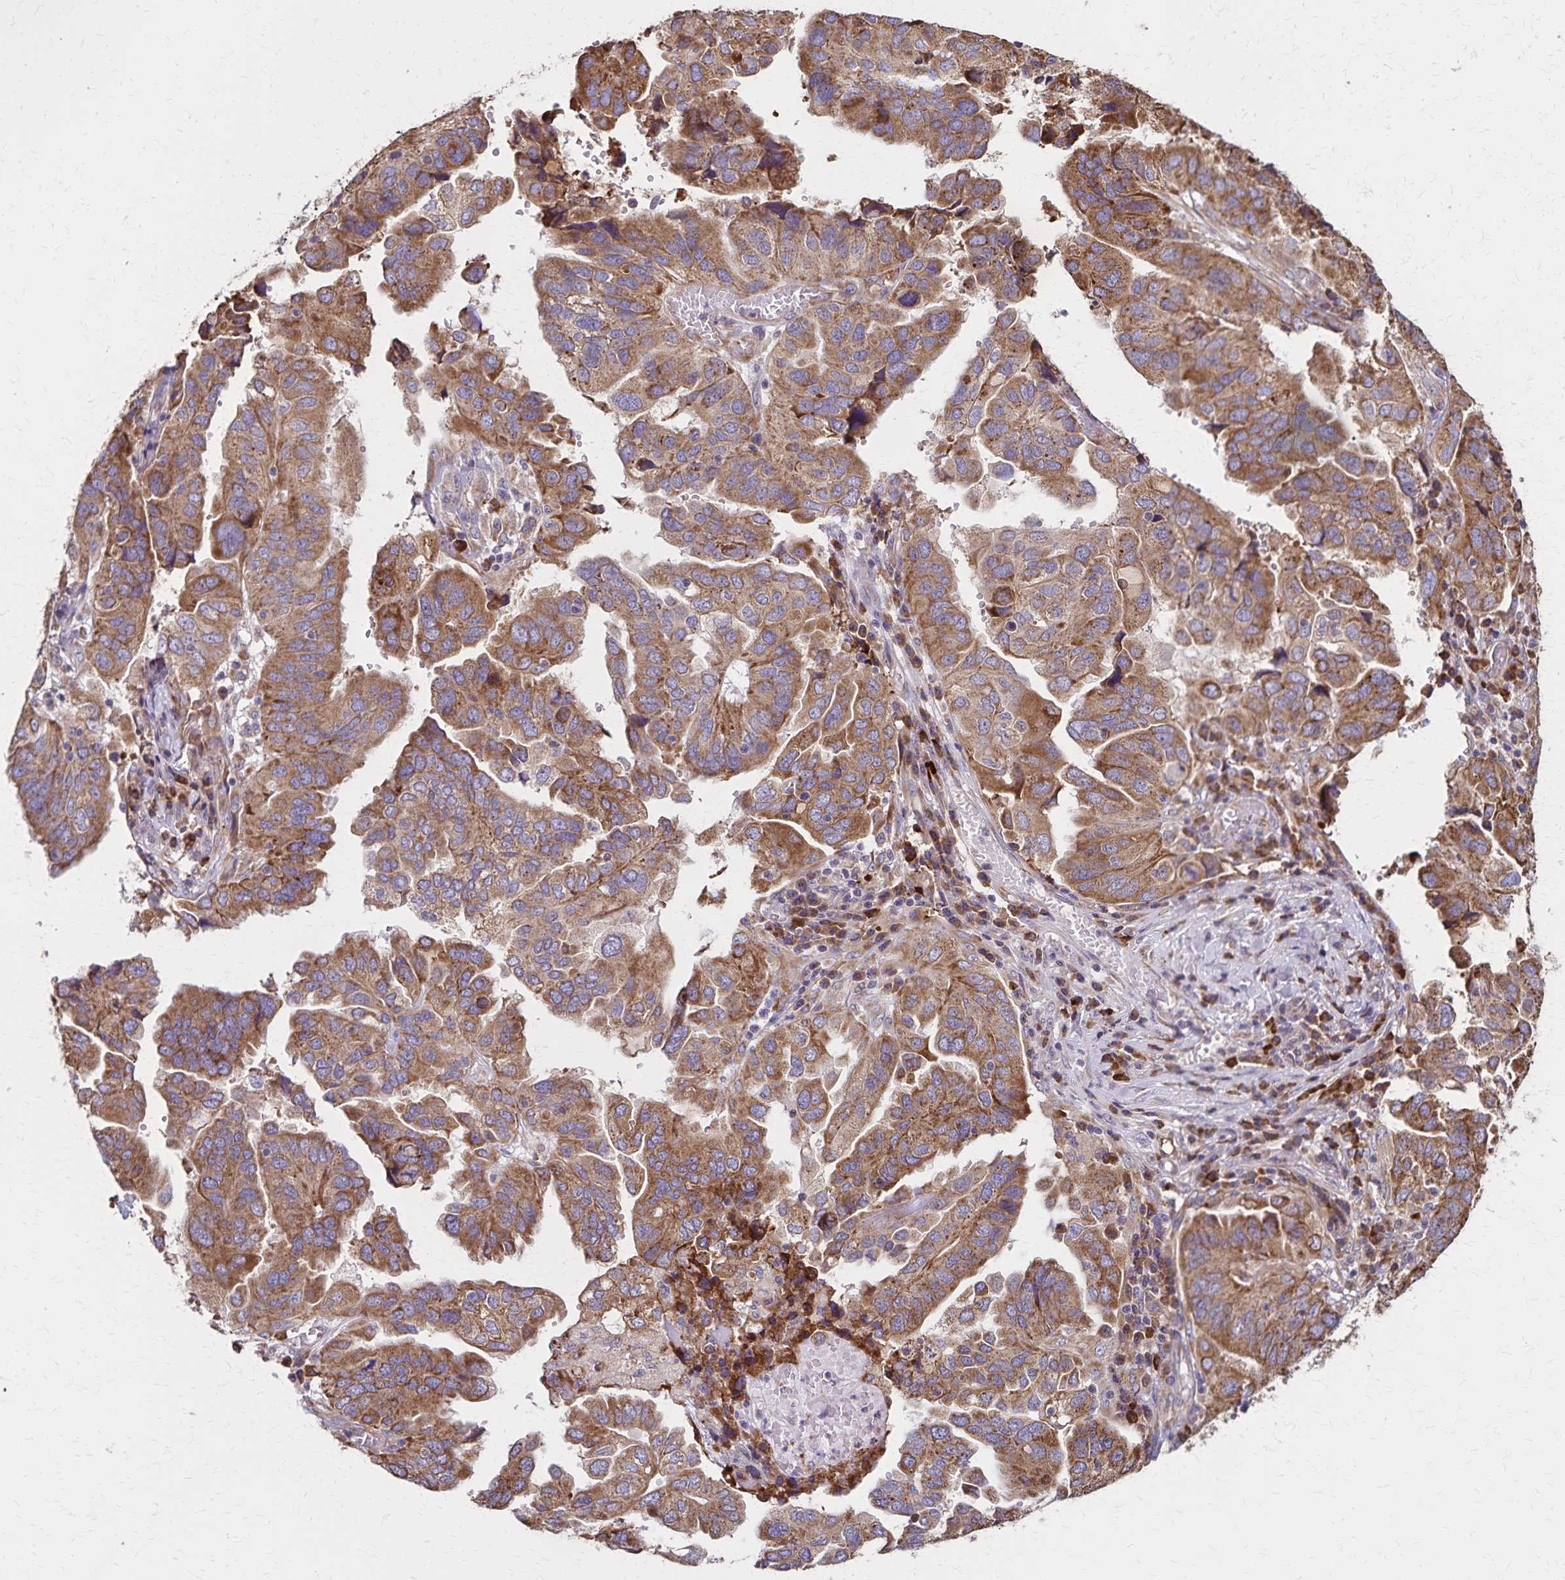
{"staining": {"intensity": "moderate", "quantity": ">75%", "location": "cytoplasmic/membranous"}, "tissue": "ovarian cancer", "cell_type": "Tumor cells", "image_type": "cancer", "snomed": [{"axis": "morphology", "description": "Cystadenocarcinoma, serous, NOS"}, {"axis": "topography", "description": "Ovary"}], "caption": "An image of serous cystadenocarcinoma (ovarian) stained for a protein shows moderate cytoplasmic/membranous brown staining in tumor cells. Nuclei are stained in blue.", "gene": "RNF10", "patient": {"sex": "female", "age": 79}}